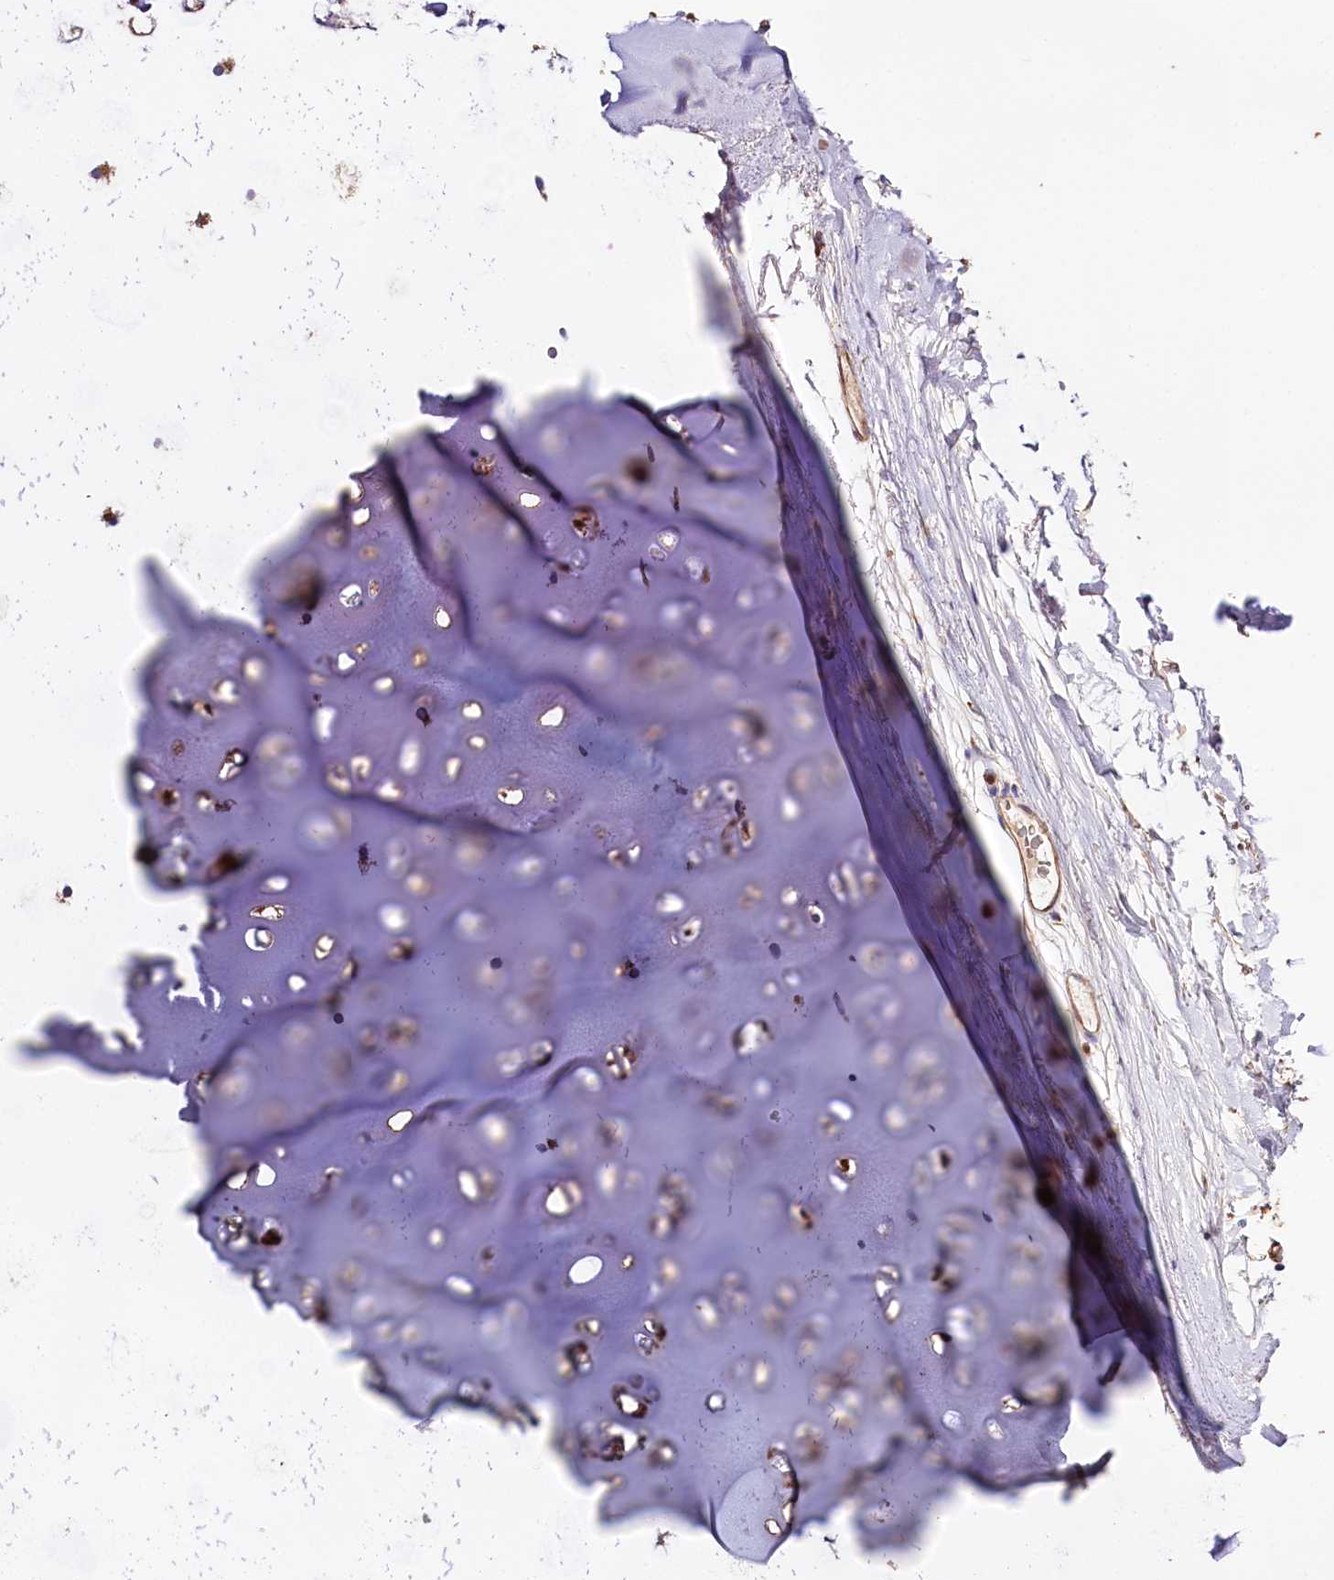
{"staining": {"intensity": "negative", "quantity": "none", "location": "none"}, "tissue": "adipose tissue", "cell_type": "Adipocytes", "image_type": "normal", "snomed": [{"axis": "morphology", "description": "Normal tissue, NOS"}, {"axis": "topography", "description": "Lymph node"}, {"axis": "topography", "description": "Bronchus"}], "caption": "DAB (3,3'-diaminobenzidine) immunohistochemical staining of benign adipose tissue demonstrates no significant expression in adipocytes. (Stains: DAB (3,3'-diaminobenzidine) immunohistochemistry with hematoxylin counter stain, Microscopy: brightfield microscopy at high magnification).", "gene": "CEP295", "patient": {"sex": "male", "age": 63}}